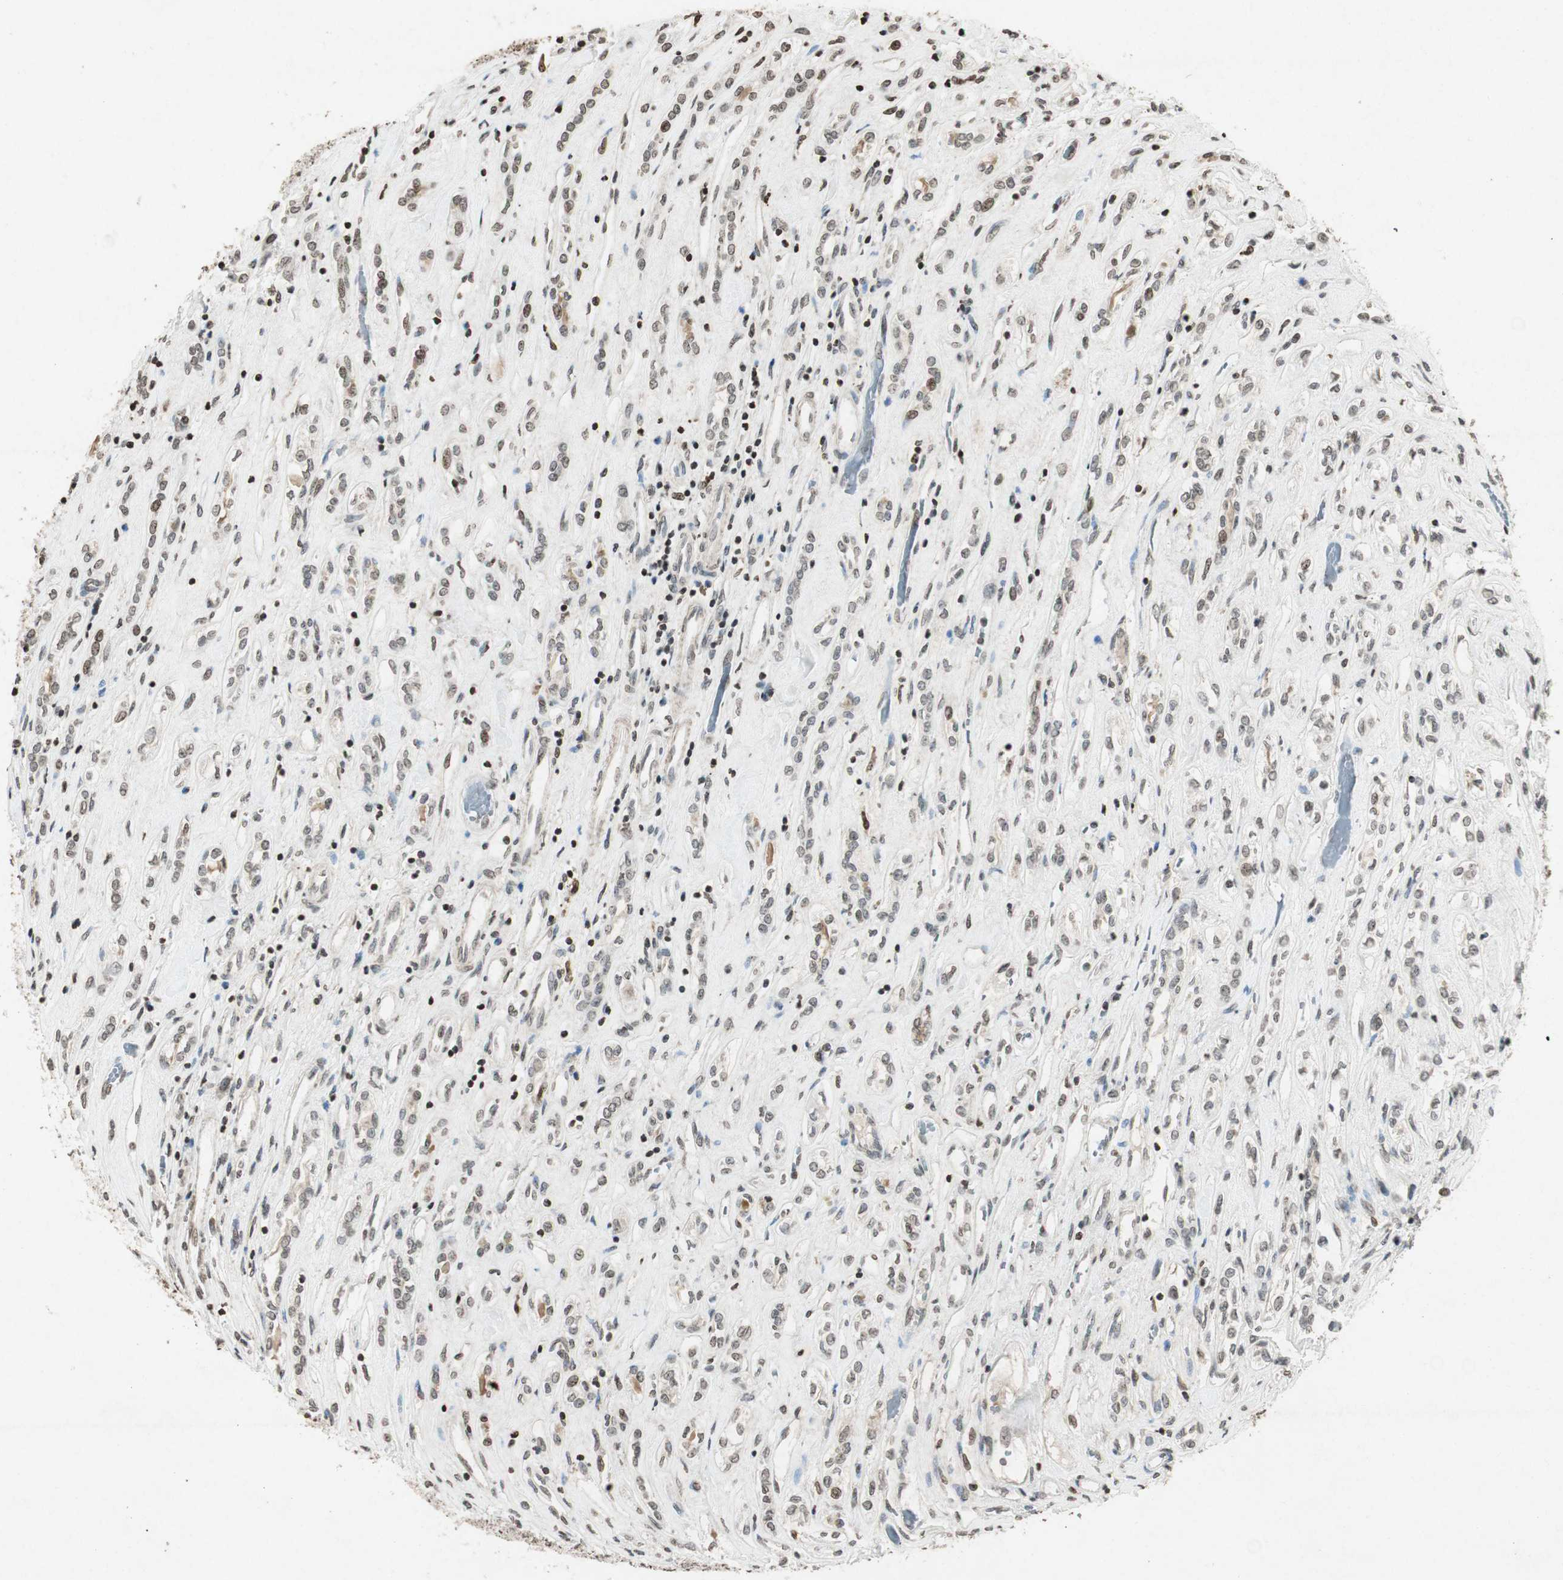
{"staining": {"intensity": "weak", "quantity": "25%-75%", "location": "nuclear"}, "tissue": "renal cancer", "cell_type": "Tumor cells", "image_type": "cancer", "snomed": [{"axis": "morphology", "description": "Adenocarcinoma, NOS"}, {"axis": "topography", "description": "Kidney"}], "caption": "This image demonstrates immunohistochemistry staining of human renal cancer, with low weak nuclear positivity in about 25%-75% of tumor cells.", "gene": "PRKG1", "patient": {"sex": "female", "age": 70}}